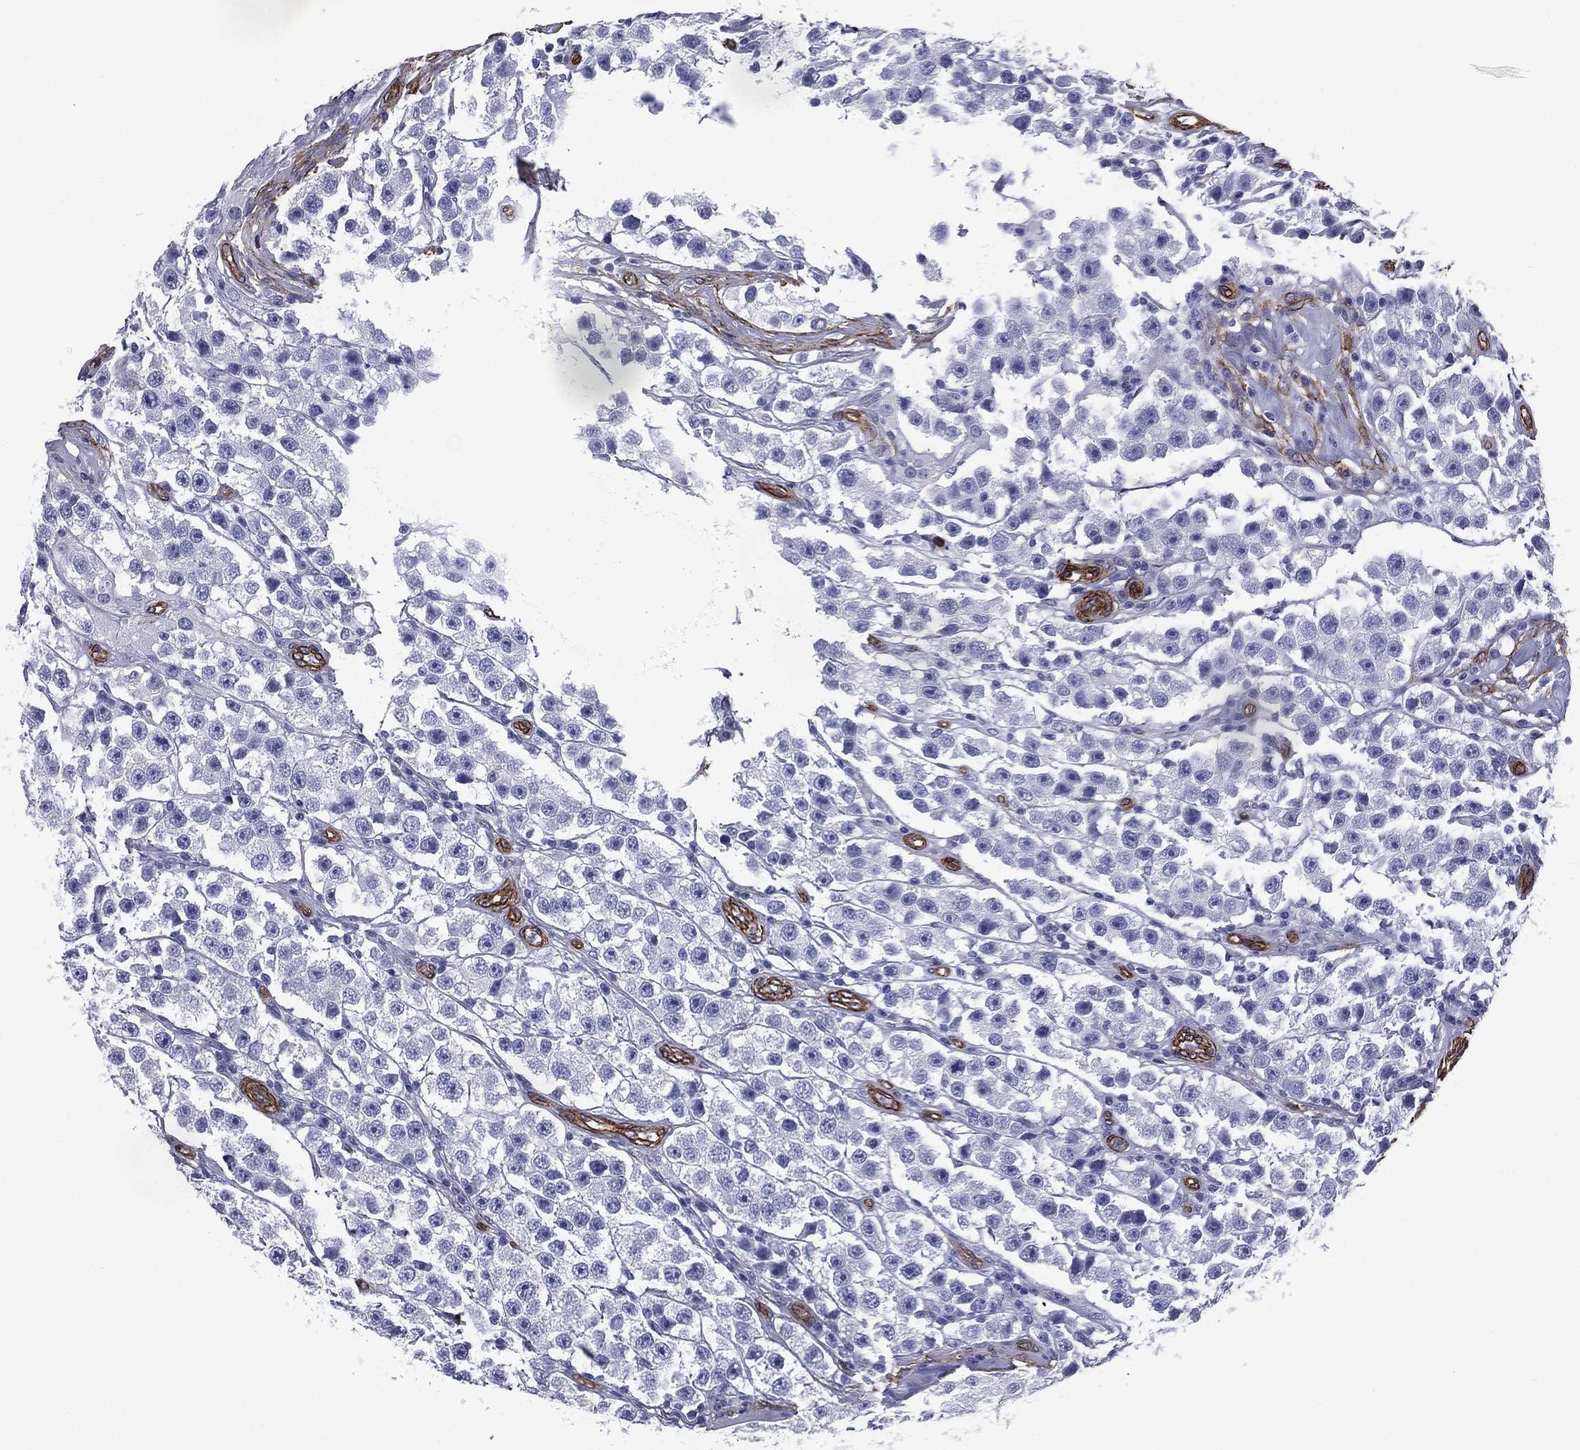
{"staining": {"intensity": "negative", "quantity": "none", "location": "none"}, "tissue": "testis cancer", "cell_type": "Tumor cells", "image_type": "cancer", "snomed": [{"axis": "morphology", "description": "Seminoma, NOS"}, {"axis": "topography", "description": "Testis"}], "caption": "Immunohistochemistry of testis cancer demonstrates no staining in tumor cells. Brightfield microscopy of IHC stained with DAB (3,3'-diaminobenzidine) (brown) and hematoxylin (blue), captured at high magnification.", "gene": "CAVIN3", "patient": {"sex": "male", "age": 45}}